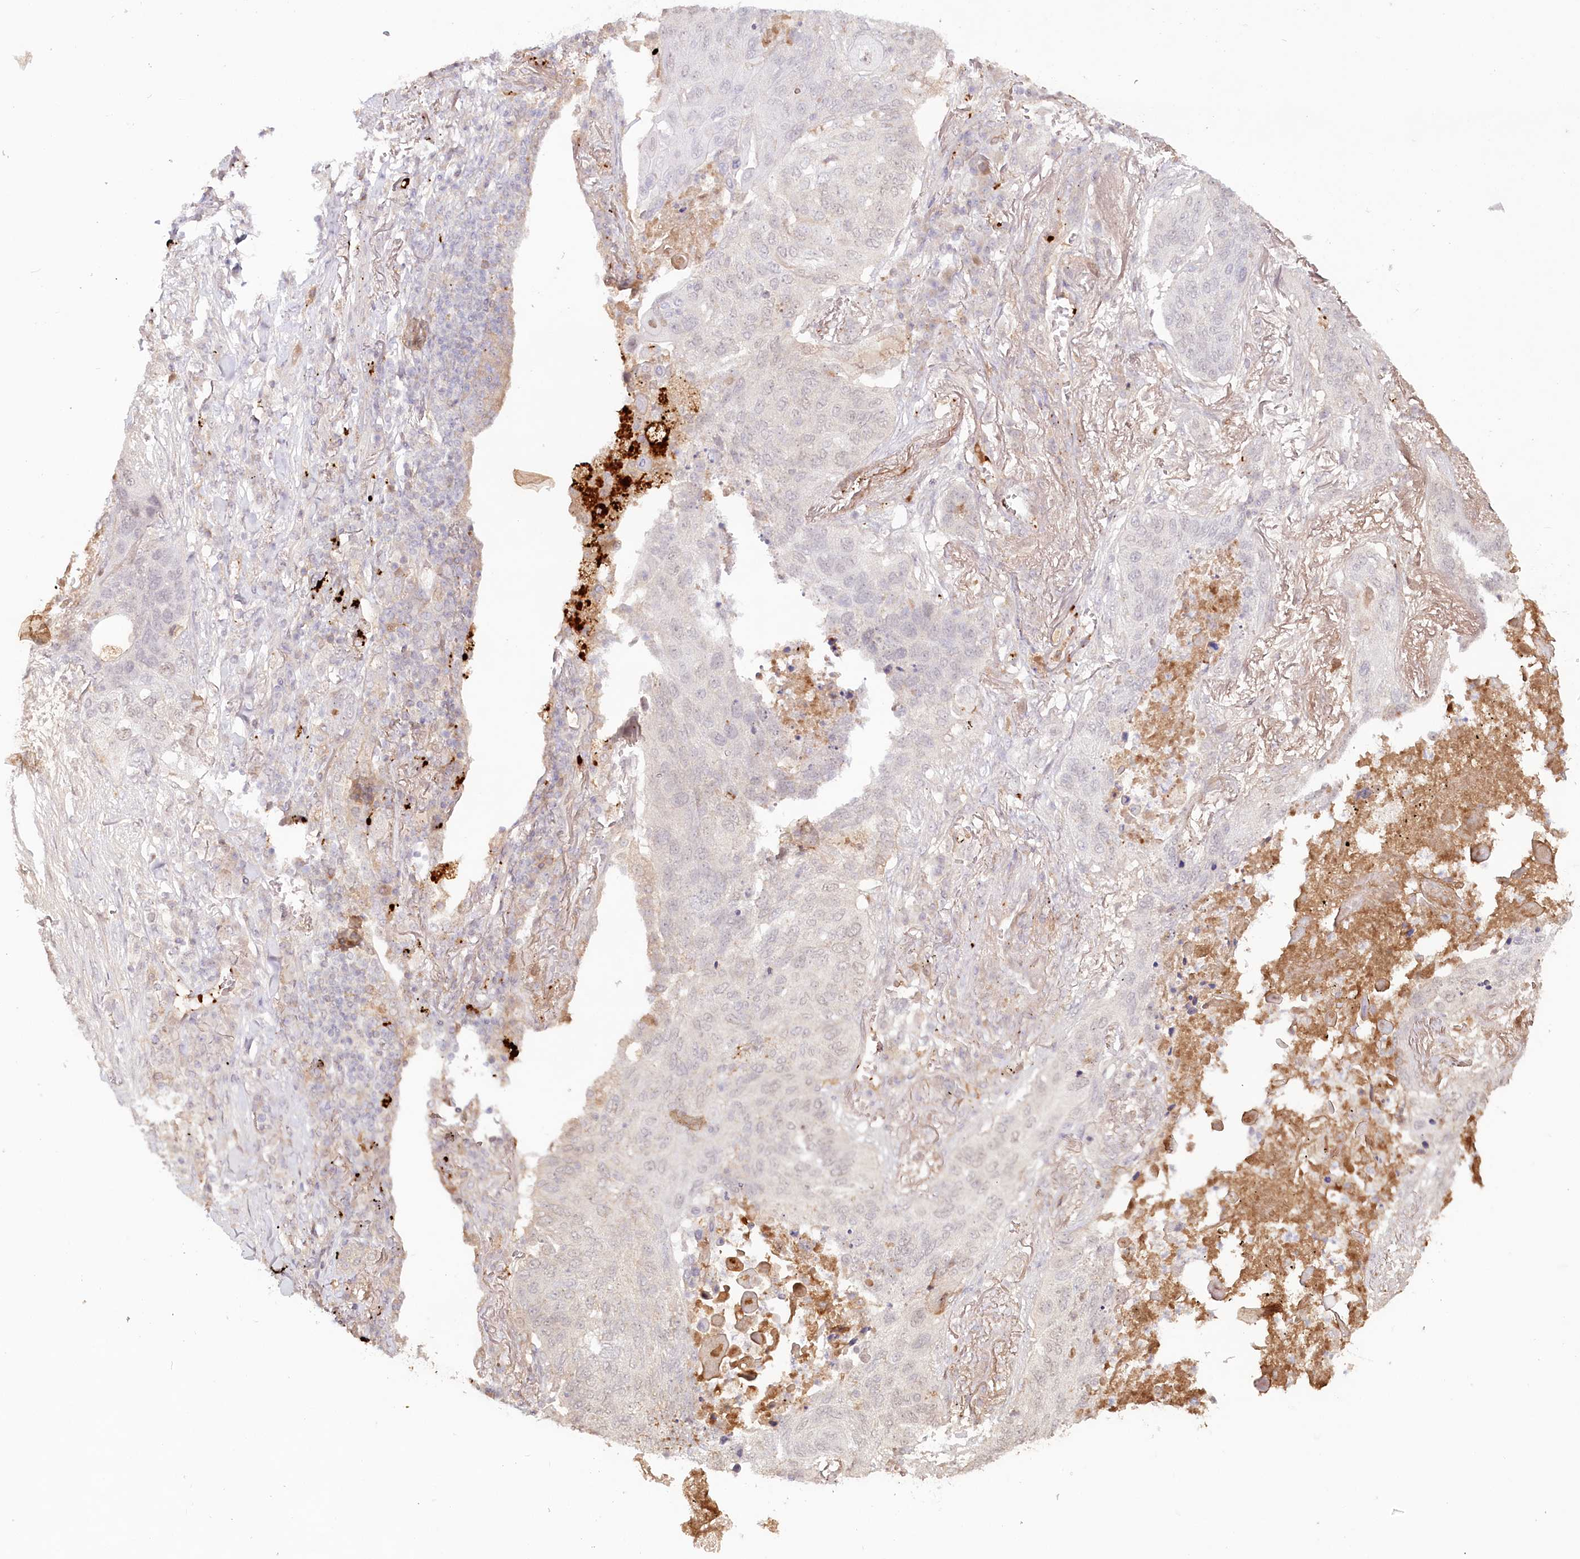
{"staining": {"intensity": "negative", "quantity": "none", "location": "none"}, "tissue": "lung cancer", "cell_type": "Tumor cells", "image_type": "cancer", "snomed": [{"axis": "morphology", "description": "Squamous cell carcinoma, NOS"}, {"axis": "topography", "description": "Lung"}], "caption": "Protein analysis of squamous cell carcinoma (lung) reveals no significant positivity in tumor cells.", "gene": "PSAPL1", "patient": {"sex": "female", "age": 63}}